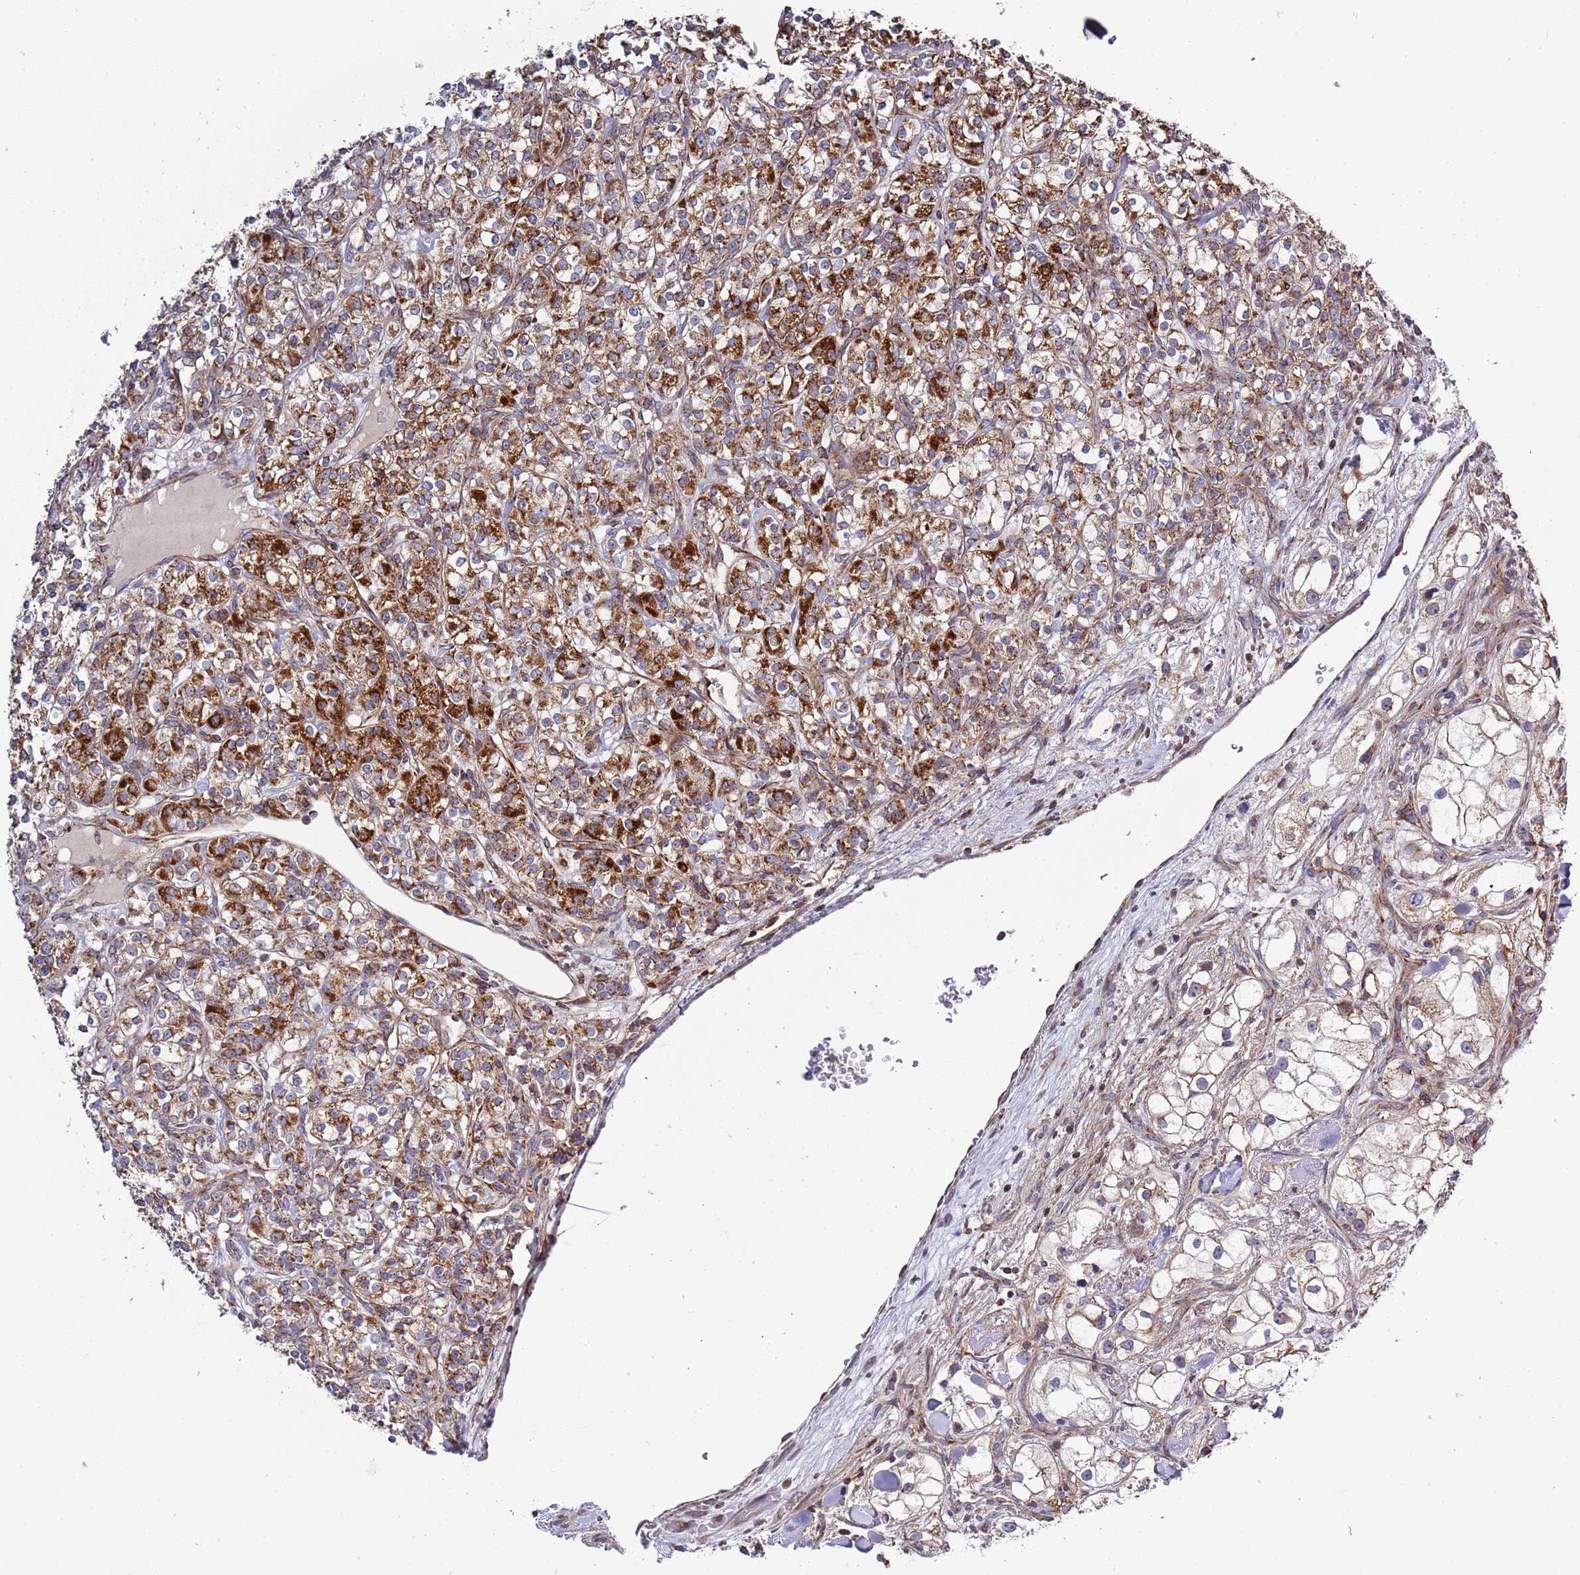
{"staining": {"intensity": "strong", "quantity": "<25%", "location": "cytoplasmic/membranous"}, "tissue": "renal cancer", "cell_type": "Tumor cells", "image_type": "cancer", "snomed": [{"axis": "morphology", "description": "Adenocarcinoma, NOS"}, {"axis": "topography", "description": "Kidney"}], "caption": "Human adenocarcinoma (renal) stained with a protein marker demonstrates strong staining in tumor cells.", "gene": "IRS4", "patient": {"sex": "male", "age": 77}}